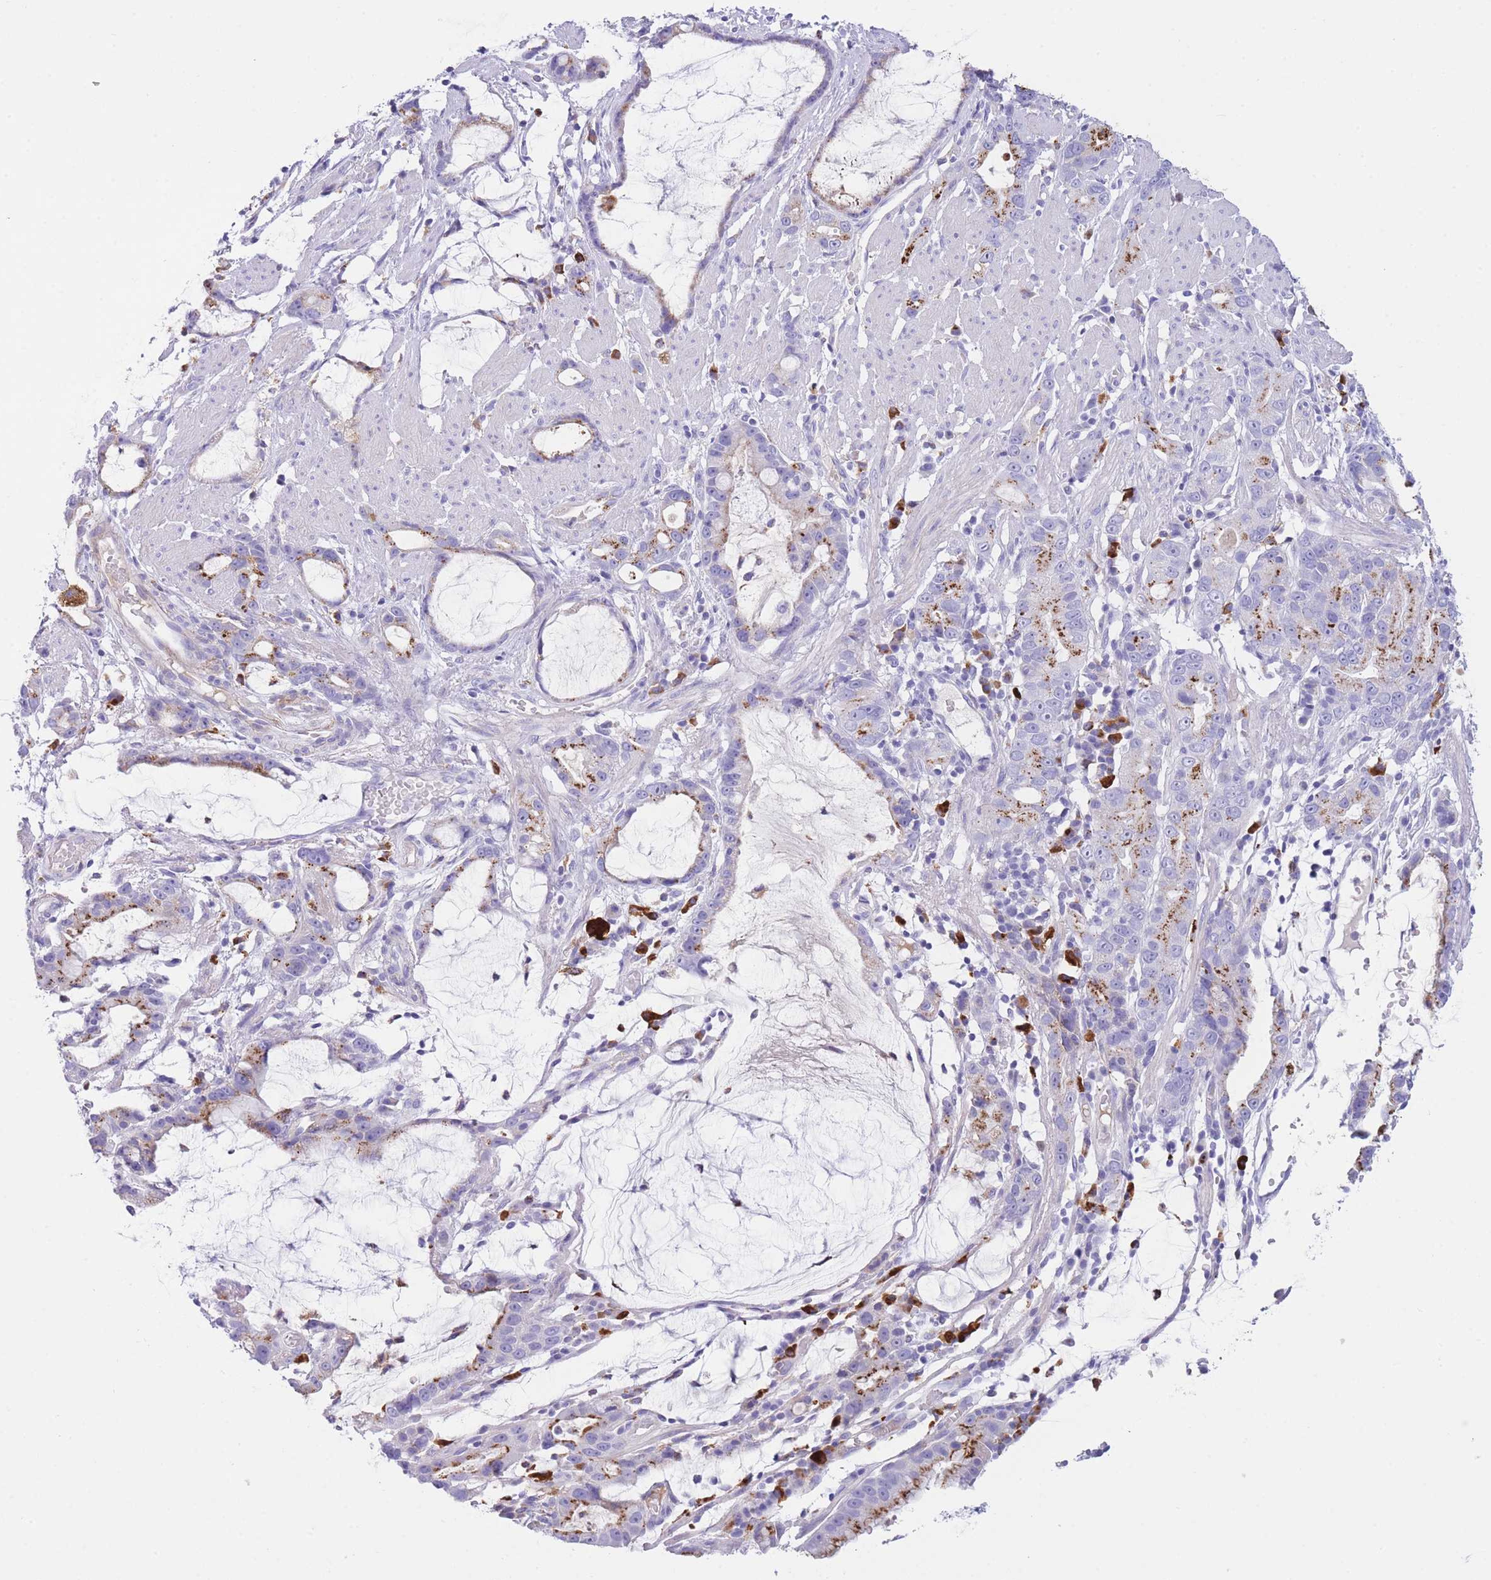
{"staining": {"intensity": "moderate", "quantity": "<25%", "location": "cytoplasmic/membranous"}, "tissue": "stomach cancer", "cell_type": "Tumor cells", "image_type": "cancer", "snomed": [{"axis": "morphology", "description": "Adenocarcinoma, NOS"}, {"axis": "topography", "description": "Stomach"}], "caption": "High-power microscopy captured an IHC image of stomach cancer, revealing moderate cytoplasmic/membranous expression in about <25% of tumor cells. (Stains: DAB (3,3'-diaminobenzidine) in brown, nuclei in blue, Microscopy: brightfield microscopy at high magnification).", "gene": "PLBD1", "patient": {"sex": "male", "age": 55}}